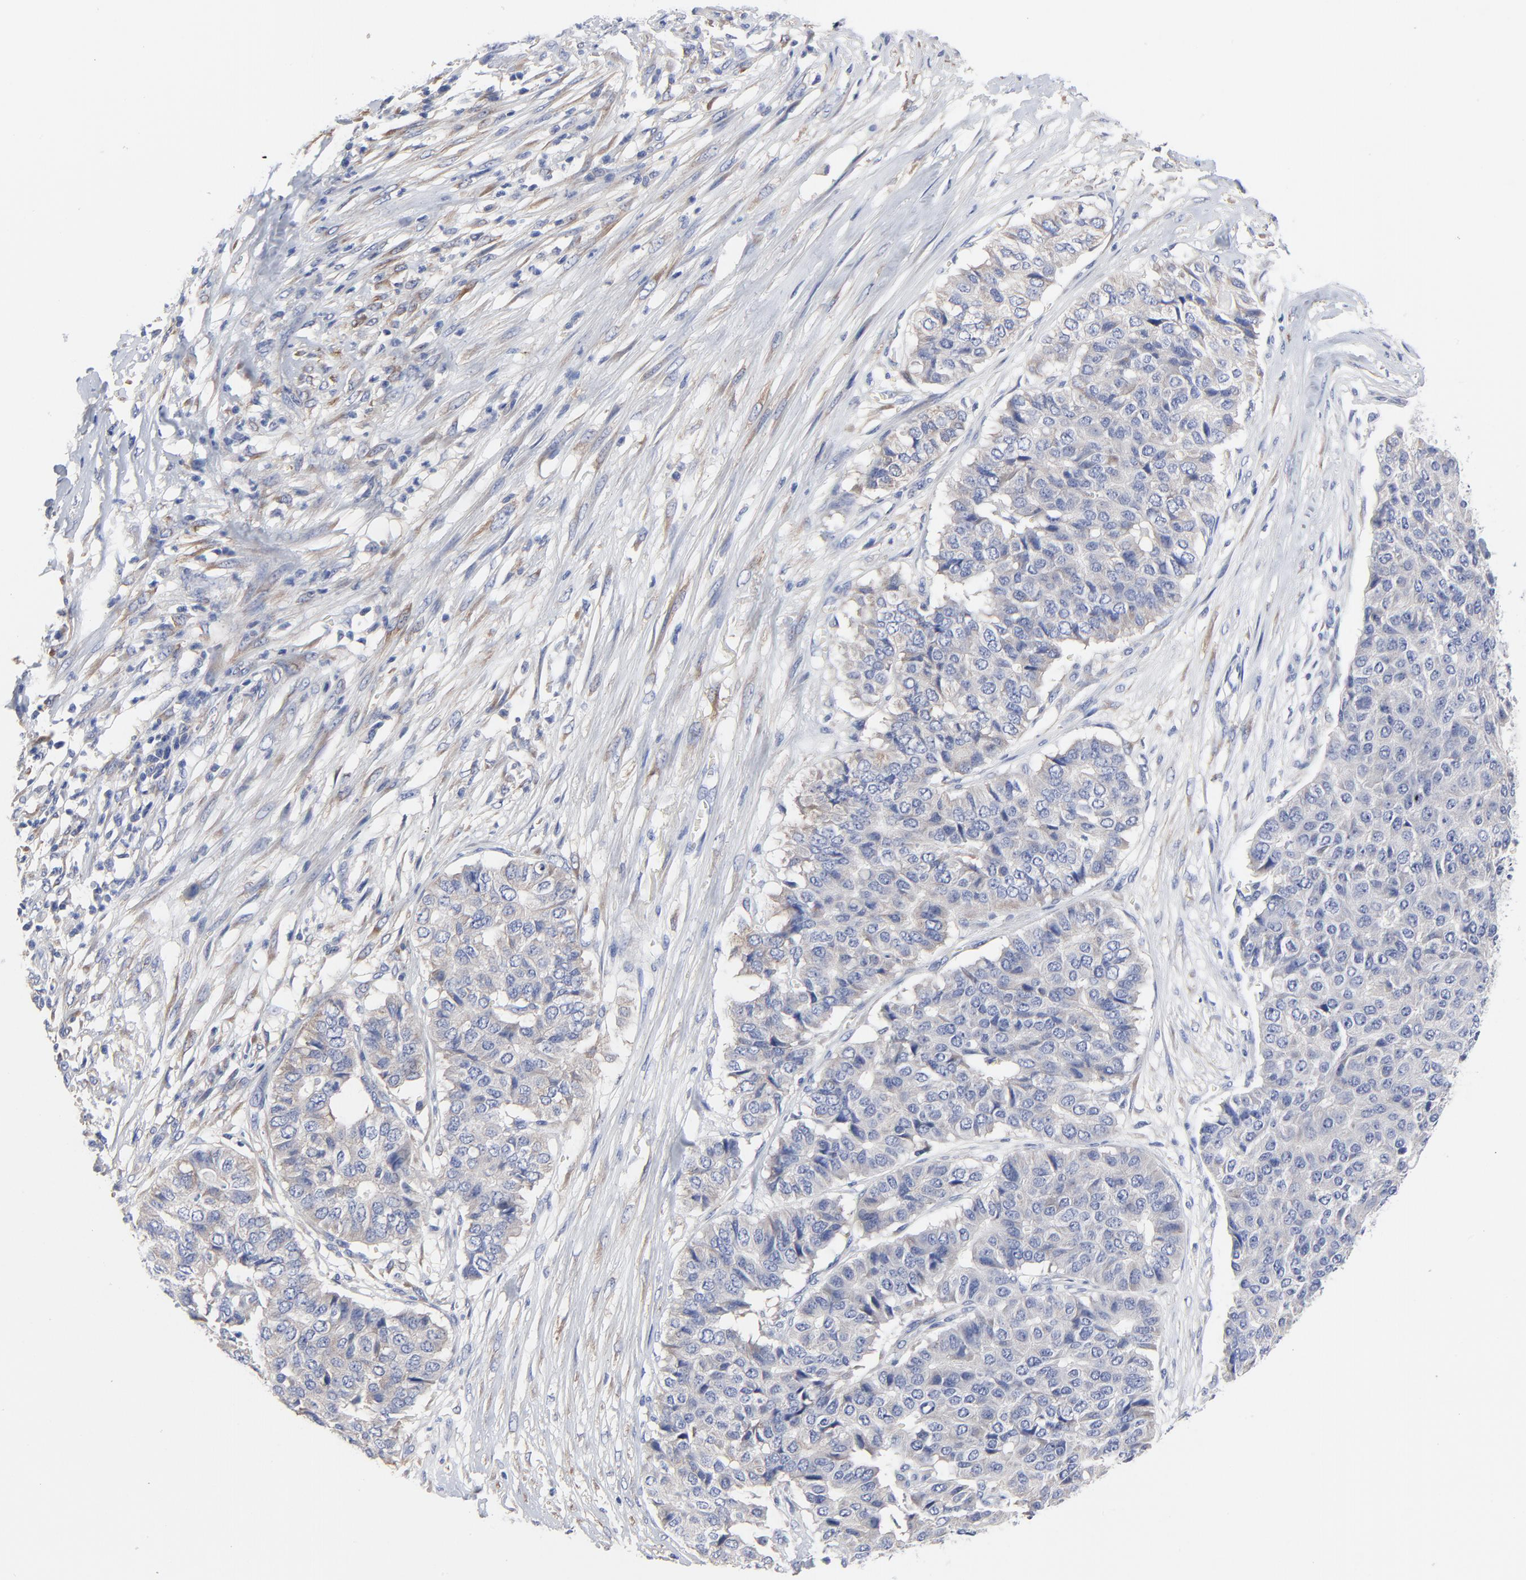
{"staining": {"intensity": "weak", "quantity": "<25%", "location": "cytoplasmic/membranous"}, "tissue": "pancreatic cancer", "cell_type": "Tumor cells", "image_type": "cancer", "snomed": [{"axis": "morphology", "description": "Adenocarcinoma, NOS"}, {"axis": "topography", "description": "Pancreas"}], "caption": "The micrograph shows no significant staining in tumor cells of pancreatic cancer (adenocarcinoma).", "gene": "STAT2", "patient": {"sex": "male", "age": 50}}